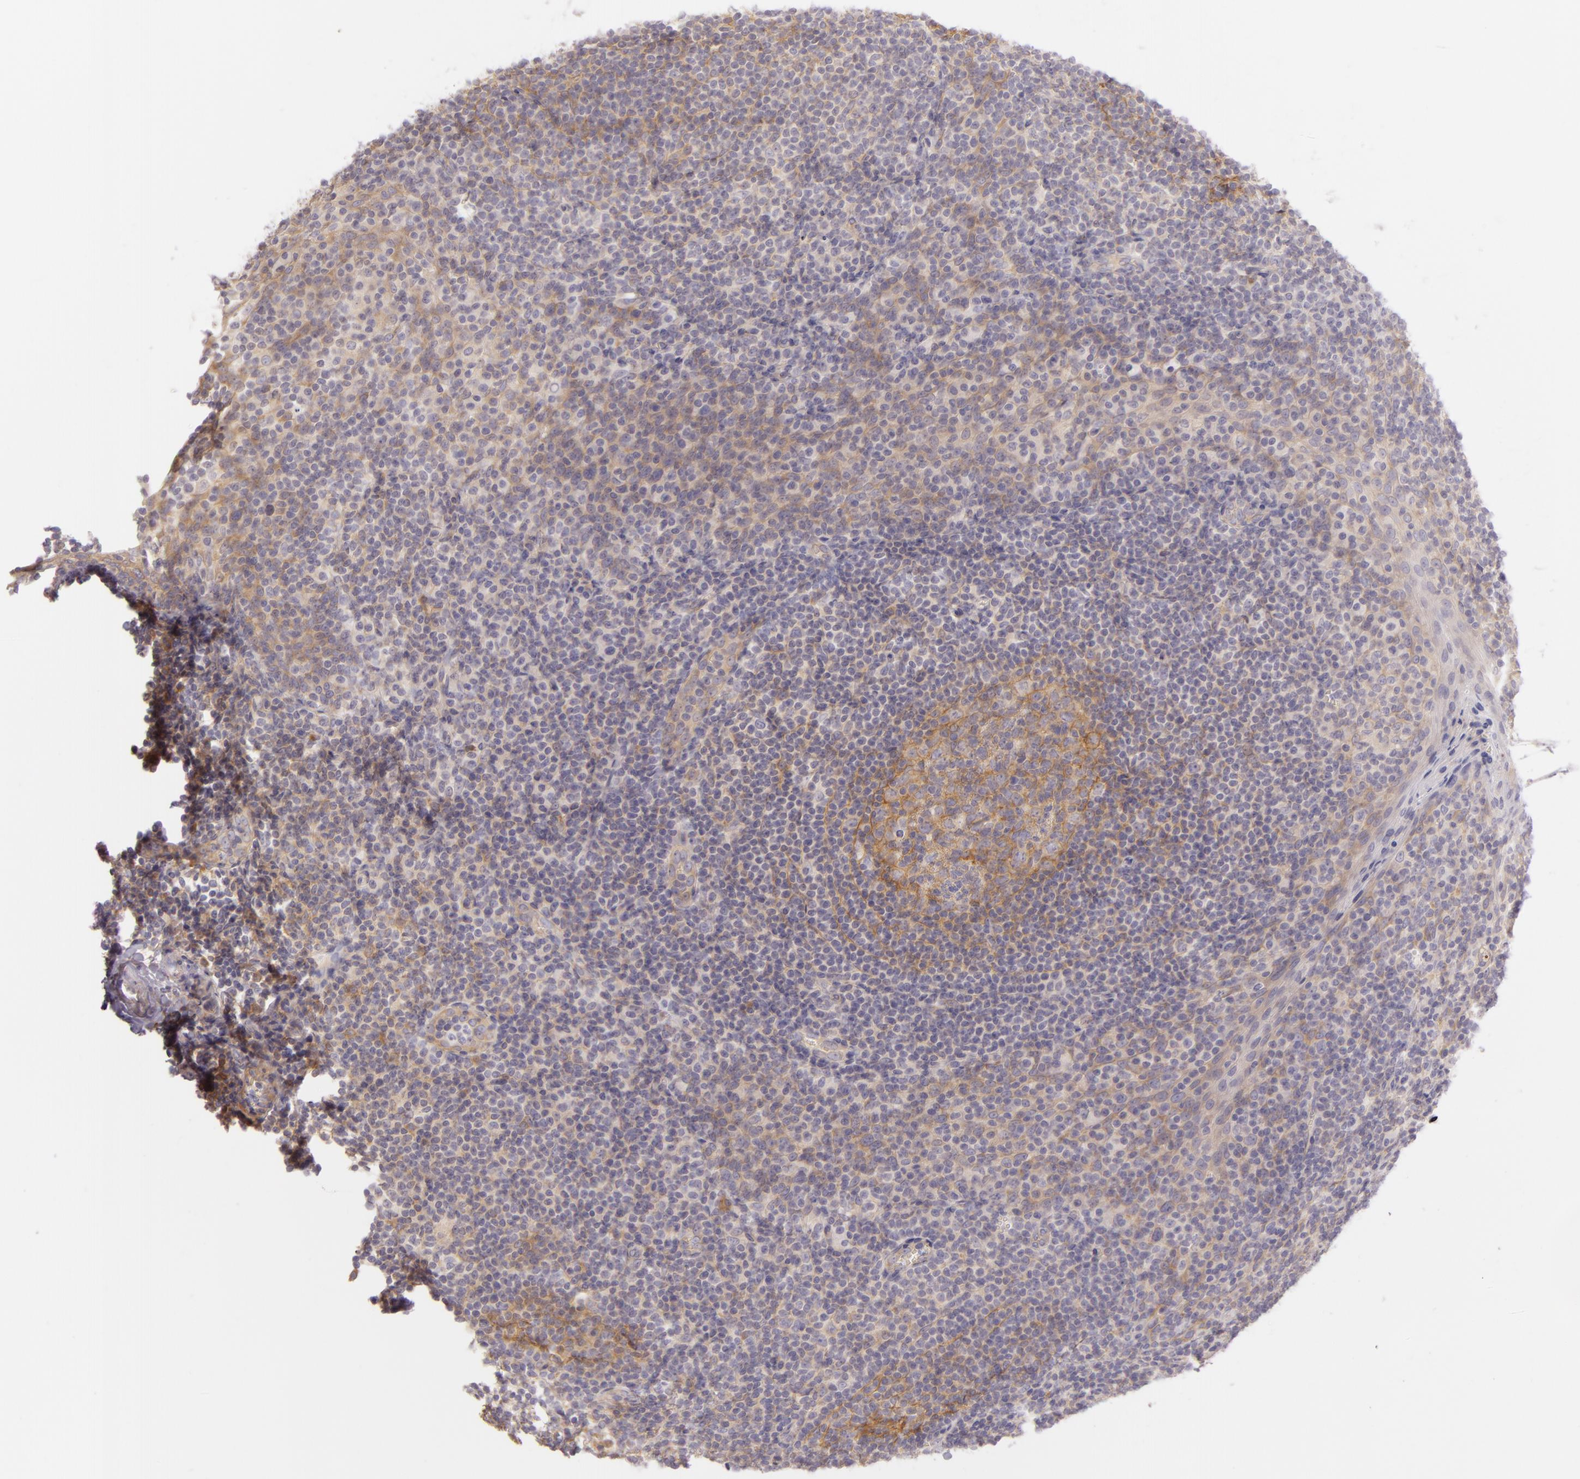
{"staining": {"intensity": "moderate", "quantity": ">75%", "location": "cytoplasmic/membranous"}, "tissue": "tonsil", "cell_type": "Germinal center cells", "image_type": "normal", "snomed": [{"axis": "morphology", "description": "Normal tissue, NOS"}, {"axis": "topography", "description": "Tonsil"}], "caption": "Tonsil stained with DAB (3,3'-diaminobenzidine) immunohistochemistry demonstrates medium levels of moderate cytoplasmic/membranous expression in about >75% of germinal center cells.", "gene": "ZC3H7B", "patient": {"sex": "male", "age": 31}}